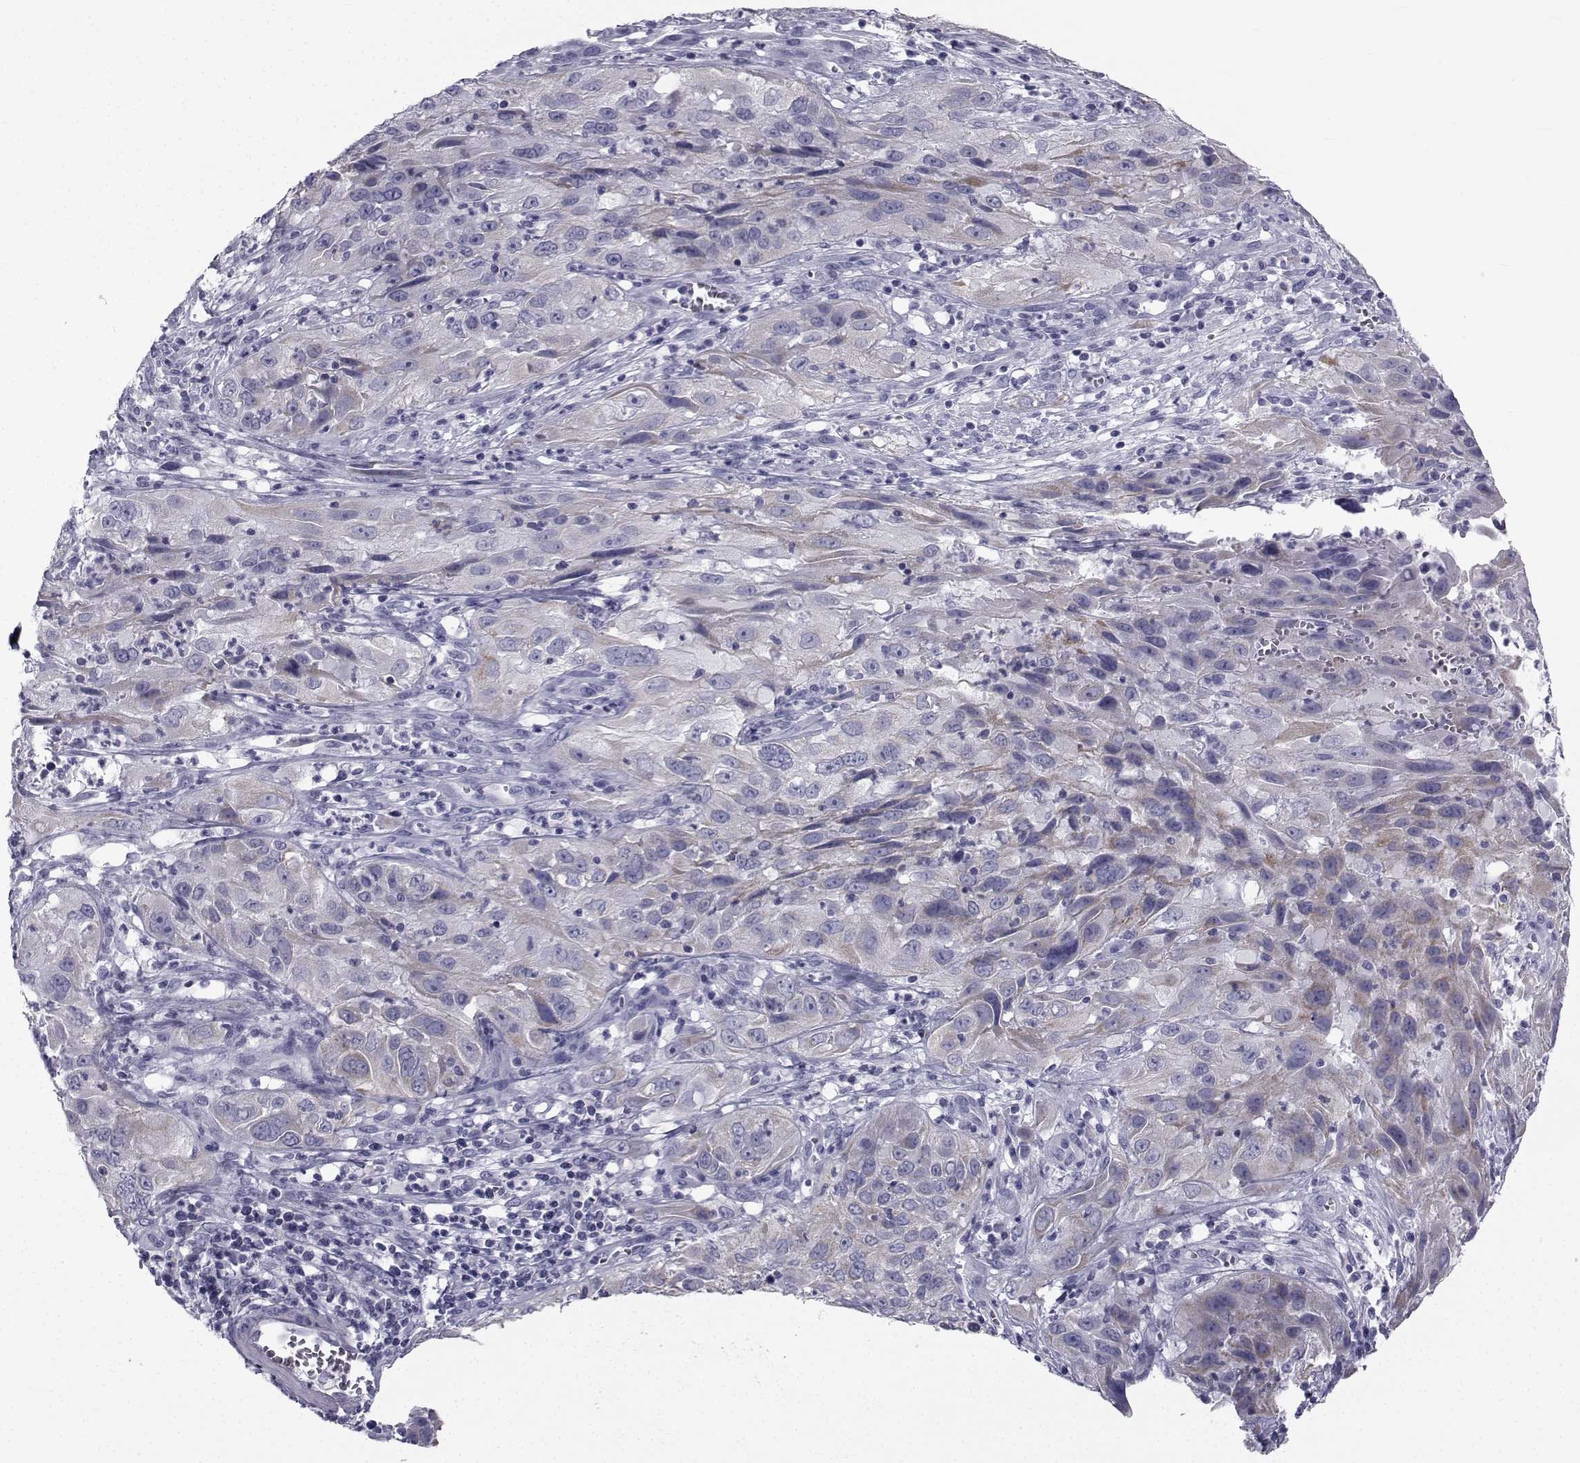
{"staining": {"intensity": "weak", "quantity": "<25%", "location": "cytoplasmic/membranous"}, "tissue": "cervical cancer", "cell_type": "Tumor cells", "image_type": "cancer", "snomed": [{"axis": "morphology", "description": "Squamous cell carcinoma, NOS"}, {"axis": "topography", "description": "Cervix"}], "caption": "The image shows no significant staining in tumor cells of squamous cell carcinoma (cervical).", "gene": "FDXR", "patient": {"sex": "female", "age": 32}}